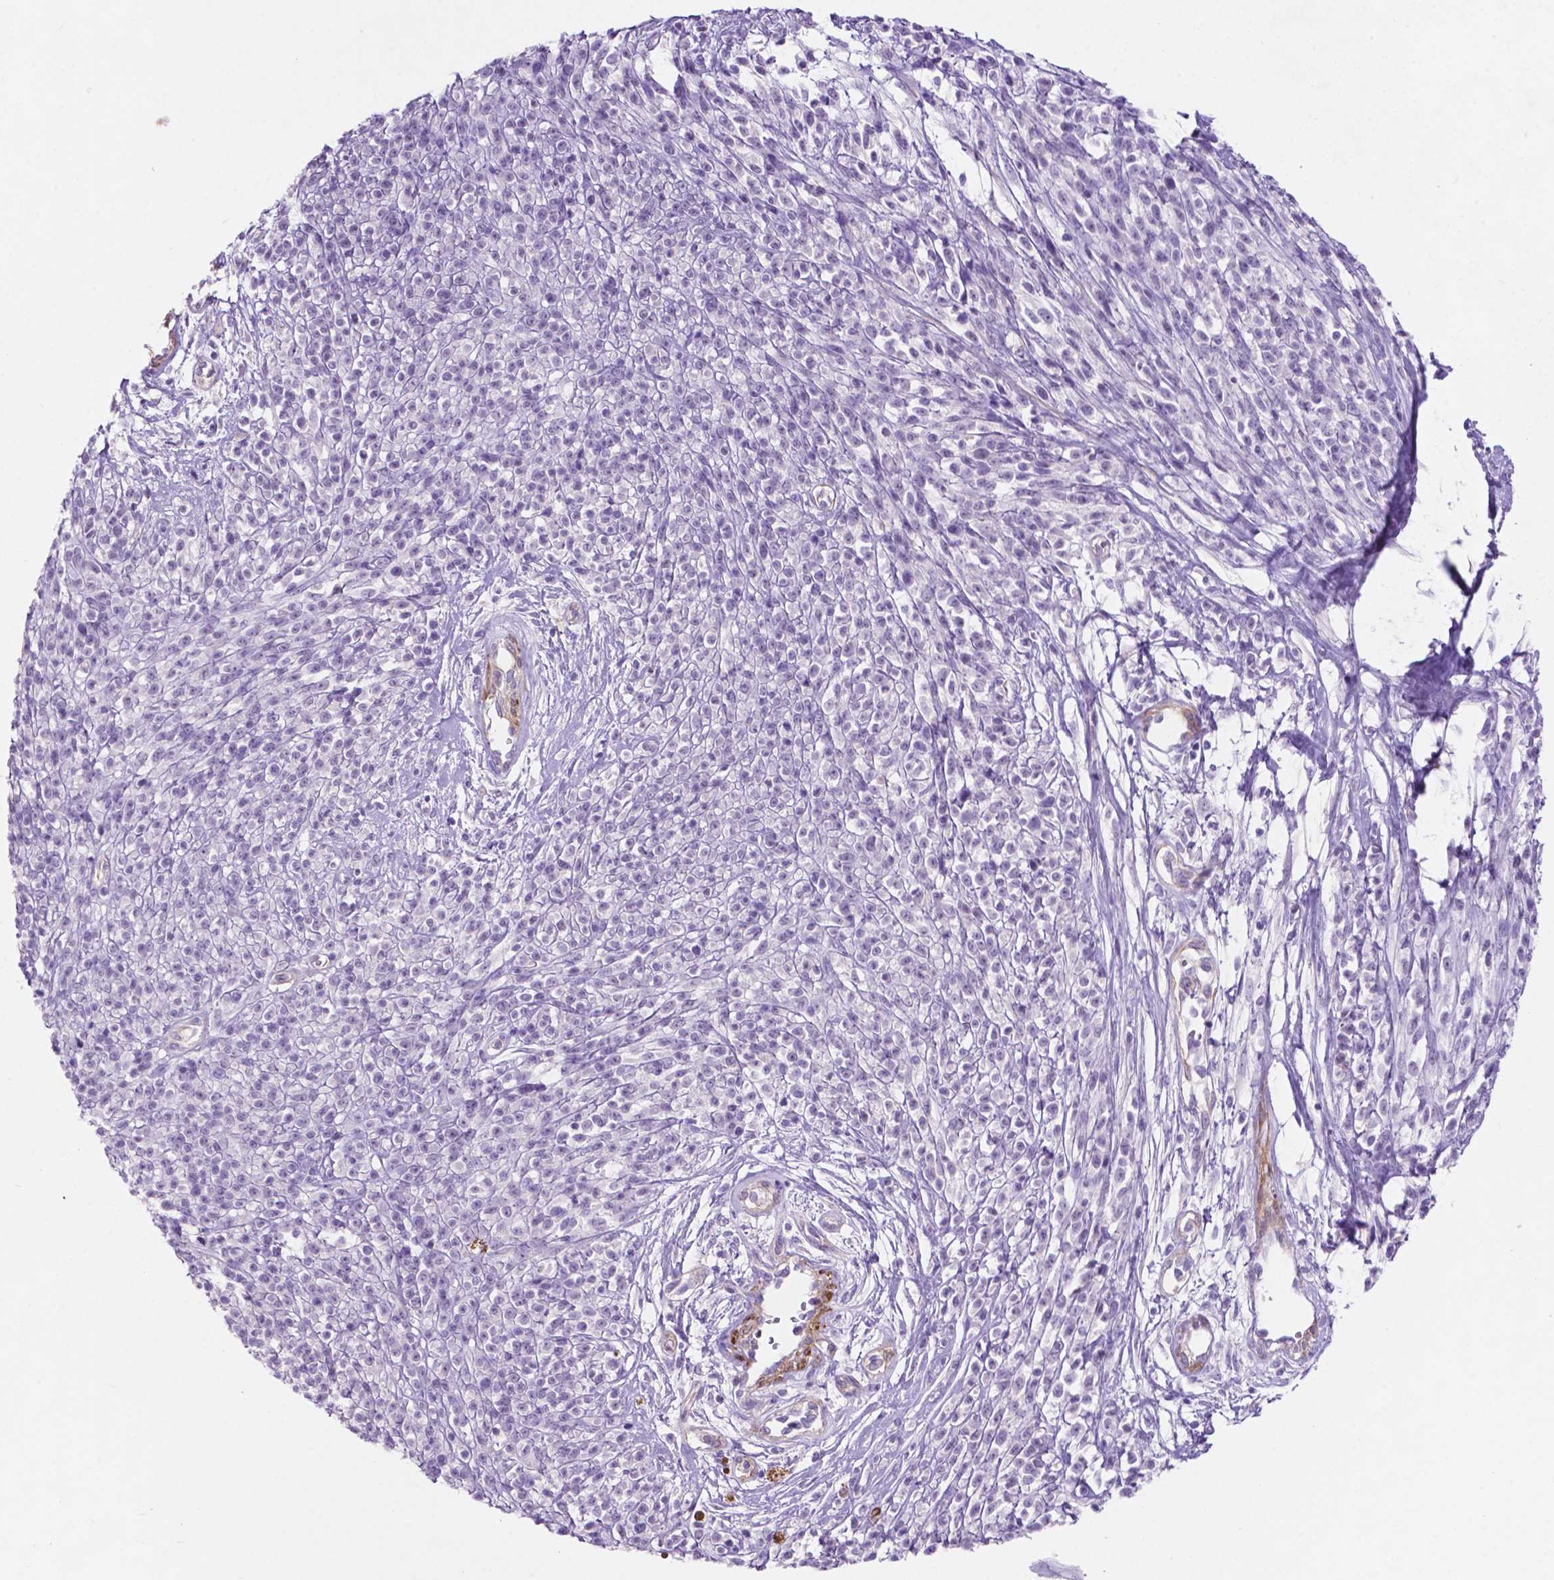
{"staining": {"intensity": "negative", "quantity": "none", "location": "none"}, "tissue": "melanoma", "cell_type": "Tumor cells", "image_type": "cancer", "snomed": [{"axis": "morphology", "description": "Malignant melanoma, NOS"}, {"axis": "topography", "description": "Skin"}, {"axis": "topography", "description": "Skin of trunk"}], "caption": "Tumor cells are negative for brown protein staining in melanoma.", "gene": "ASPG", "patient": {"sex": "male", "age": 74}}